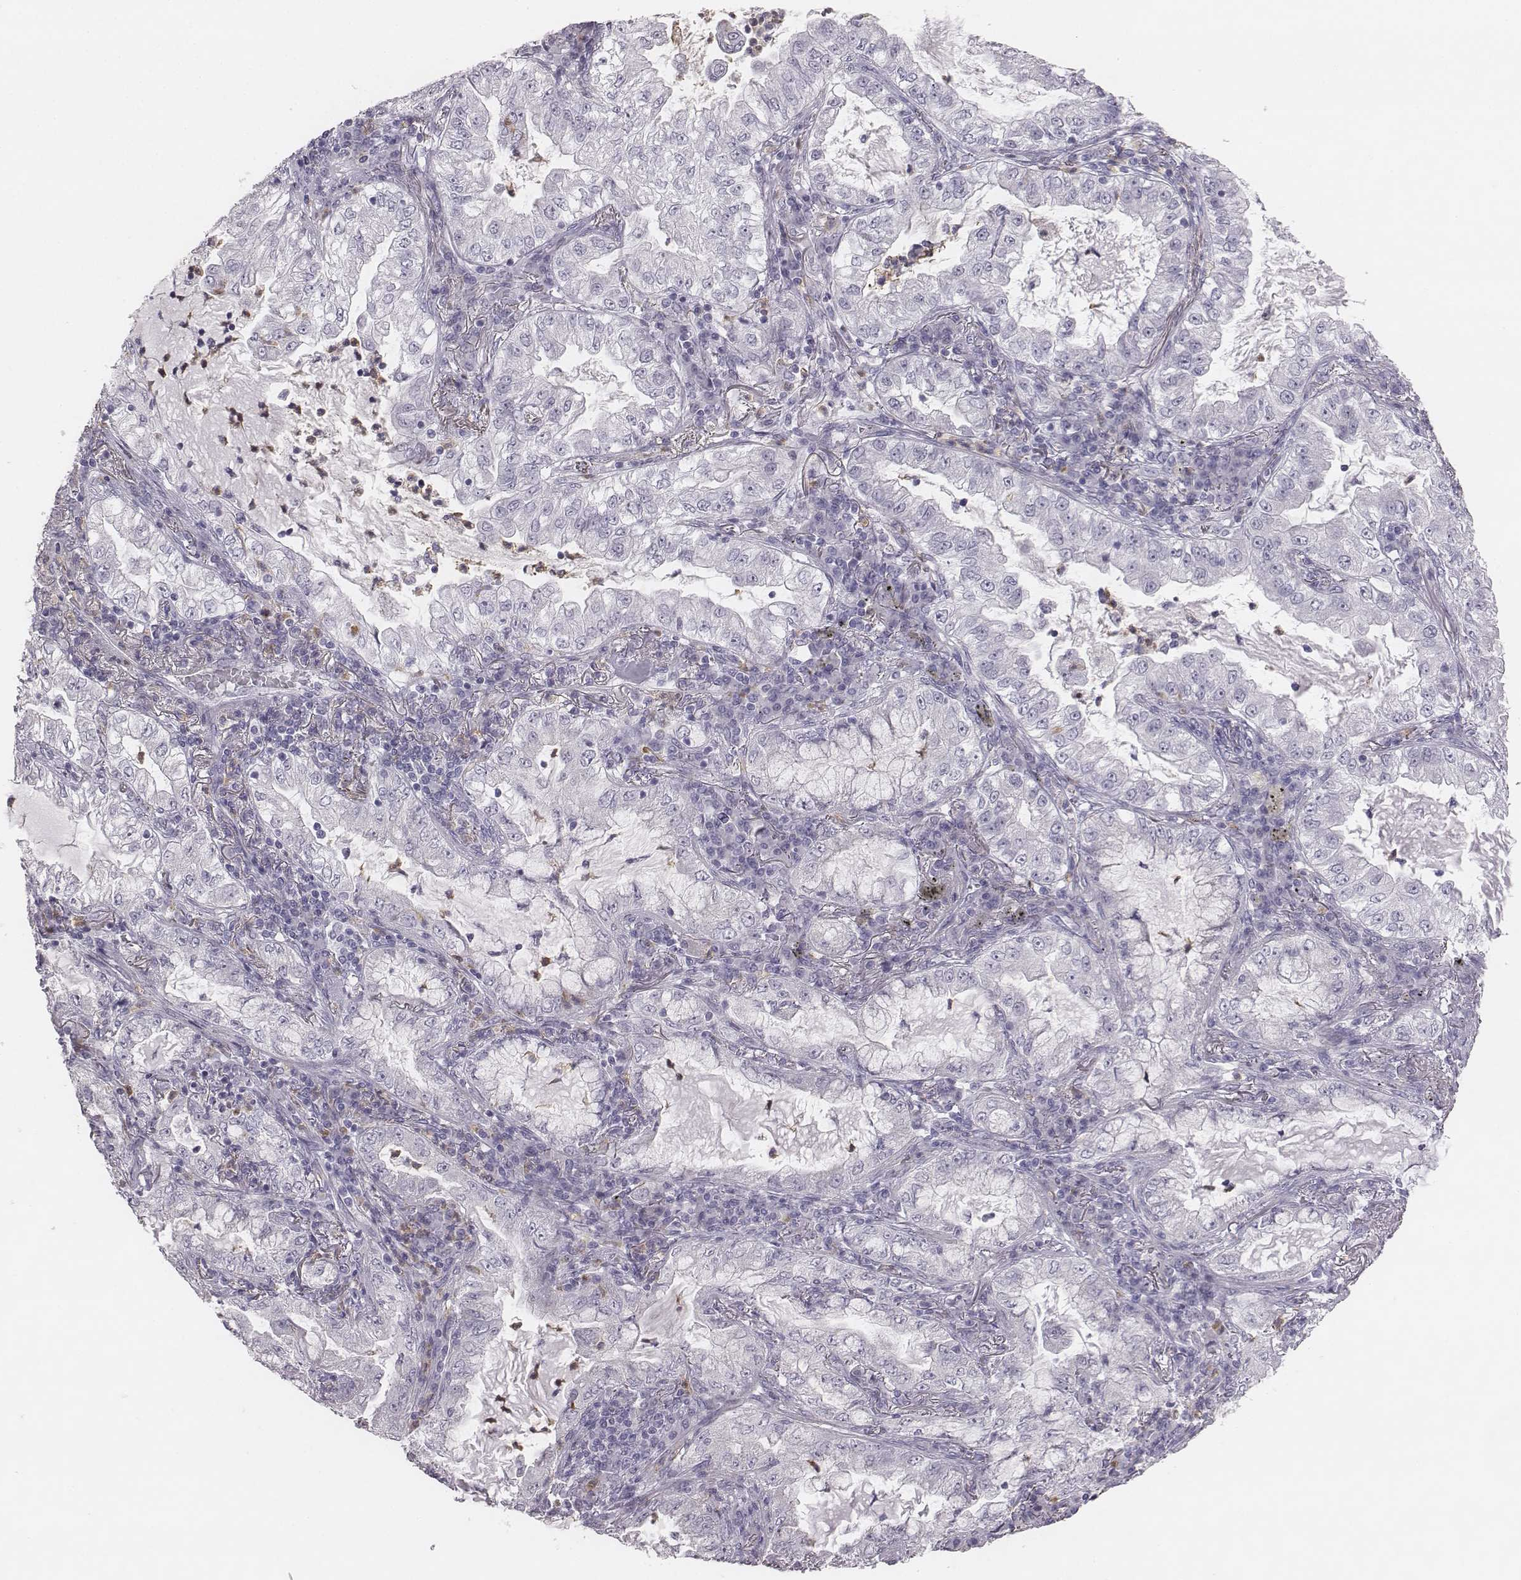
{"staining": {"intensity": "negative", "quantity": "none", "location": "none"}, "tissue": "lung cancer", "cell_type": "Tumor cells", "image_type": "cancer", "snomed": [{"axis": "morphology", "description": "Adenocarcinoma, NOS"}, {"axis": "topography", "description": "Lung"}], "caption": "Immunohistochemistry (IHC) image of human lung adenocarcinoma stained for a protein (brown), which demonstrates no expression in tumor cells.", "gene": "KCNJ12", "patient": {"sex": "female", "age": 73}}